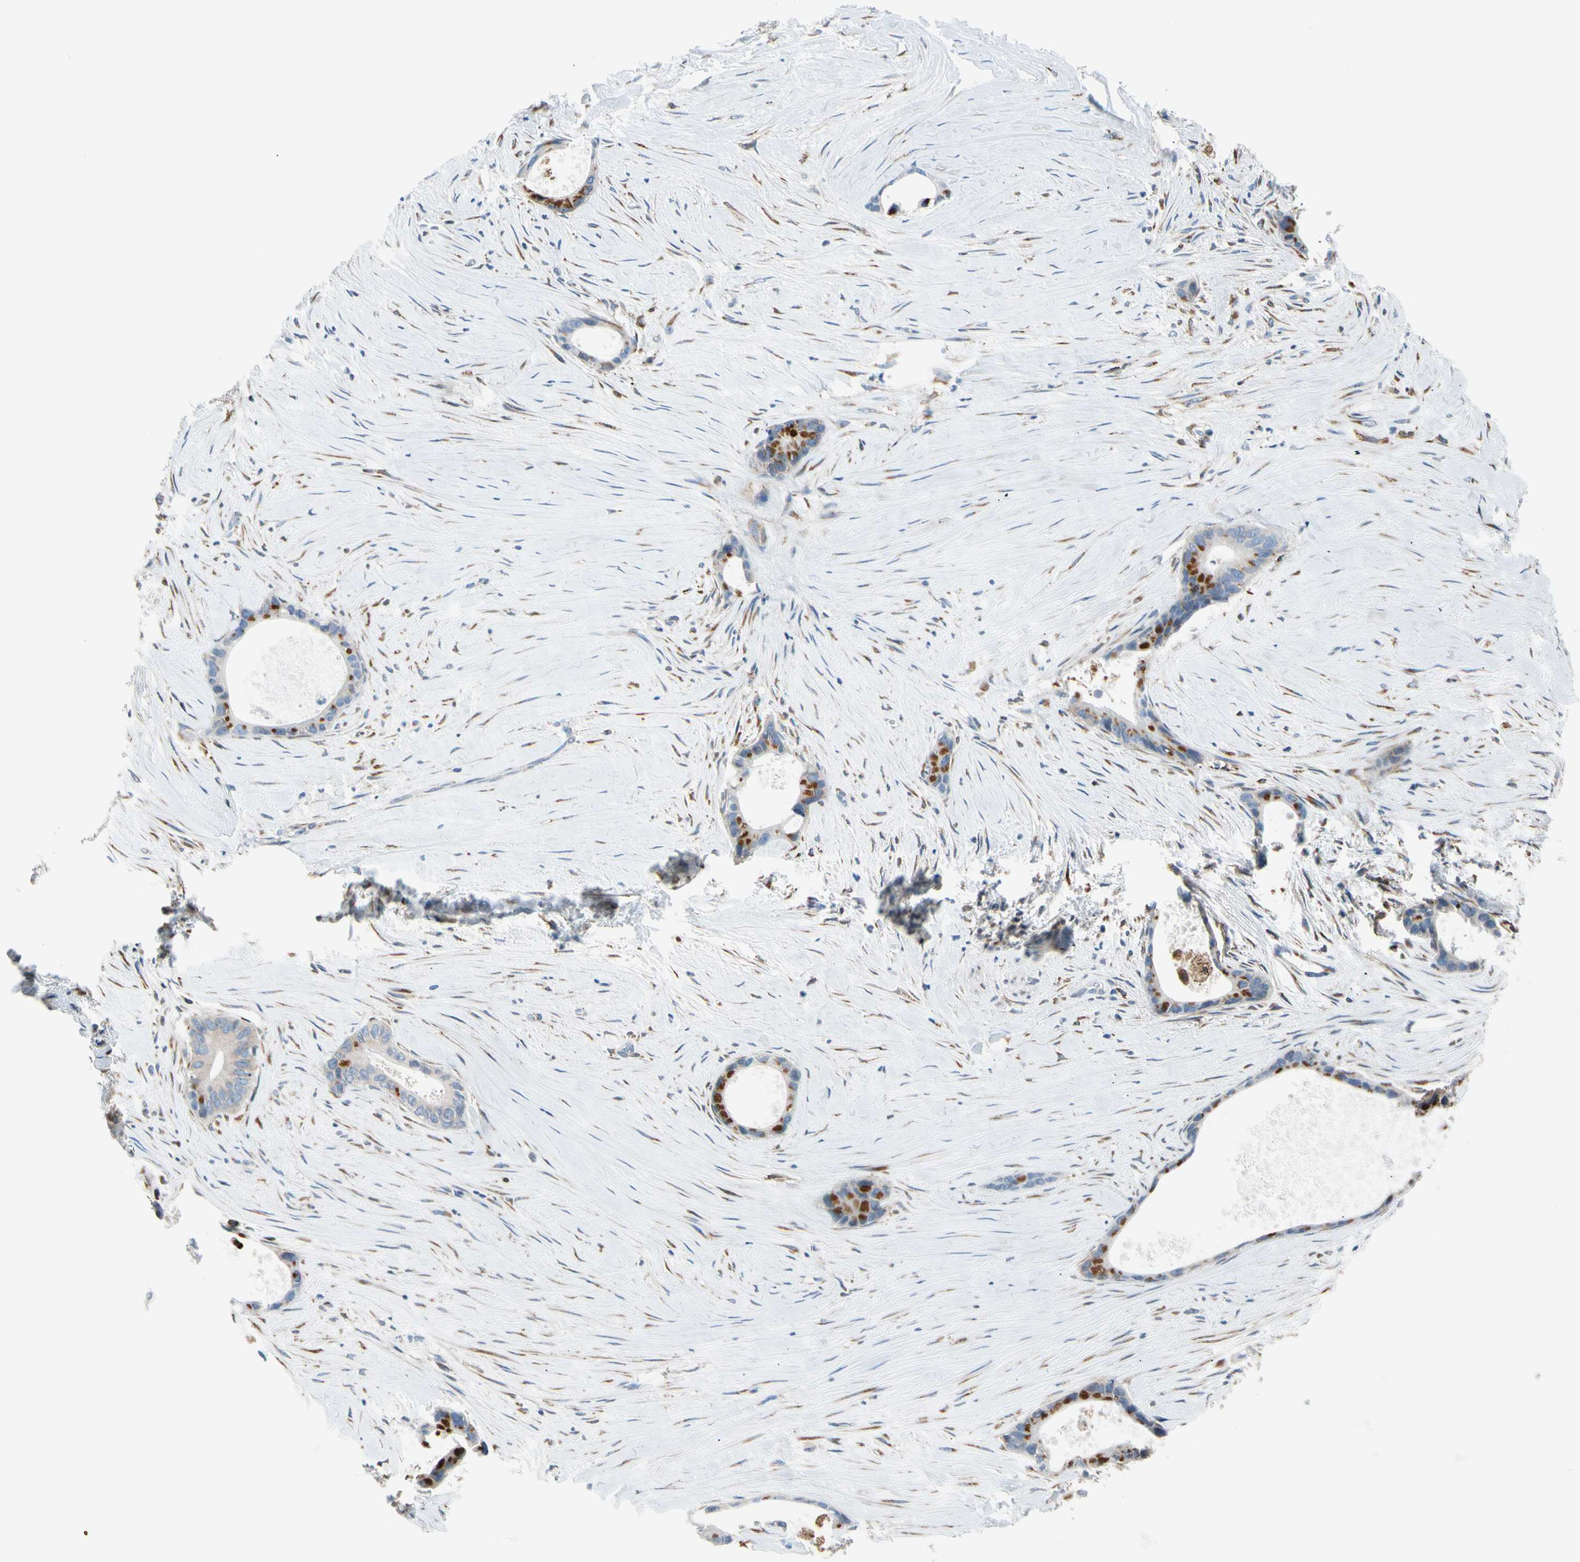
{"staining": {"intensity": "moderate", "quantity": "25%-75%", "location": "cytoplasmic/membranous"}, "tissue": "liver cancer", "cell_type": "Tumor cells", "image_type": "cancer", "snomed": [{"axis": "morphology", "description": "Cholangiocarcinoma"}, {"axis": "topography", "description": "Liver"}], "caption": "A high-resolution histopathology image shows IHC staining of liver cancer, which displays moderate cytoplasmic/membranous staining in approximately 25%-75% of tumor cells.", "gene": "LRPAP1", "patient": {"sex": "female", "age": 55}}